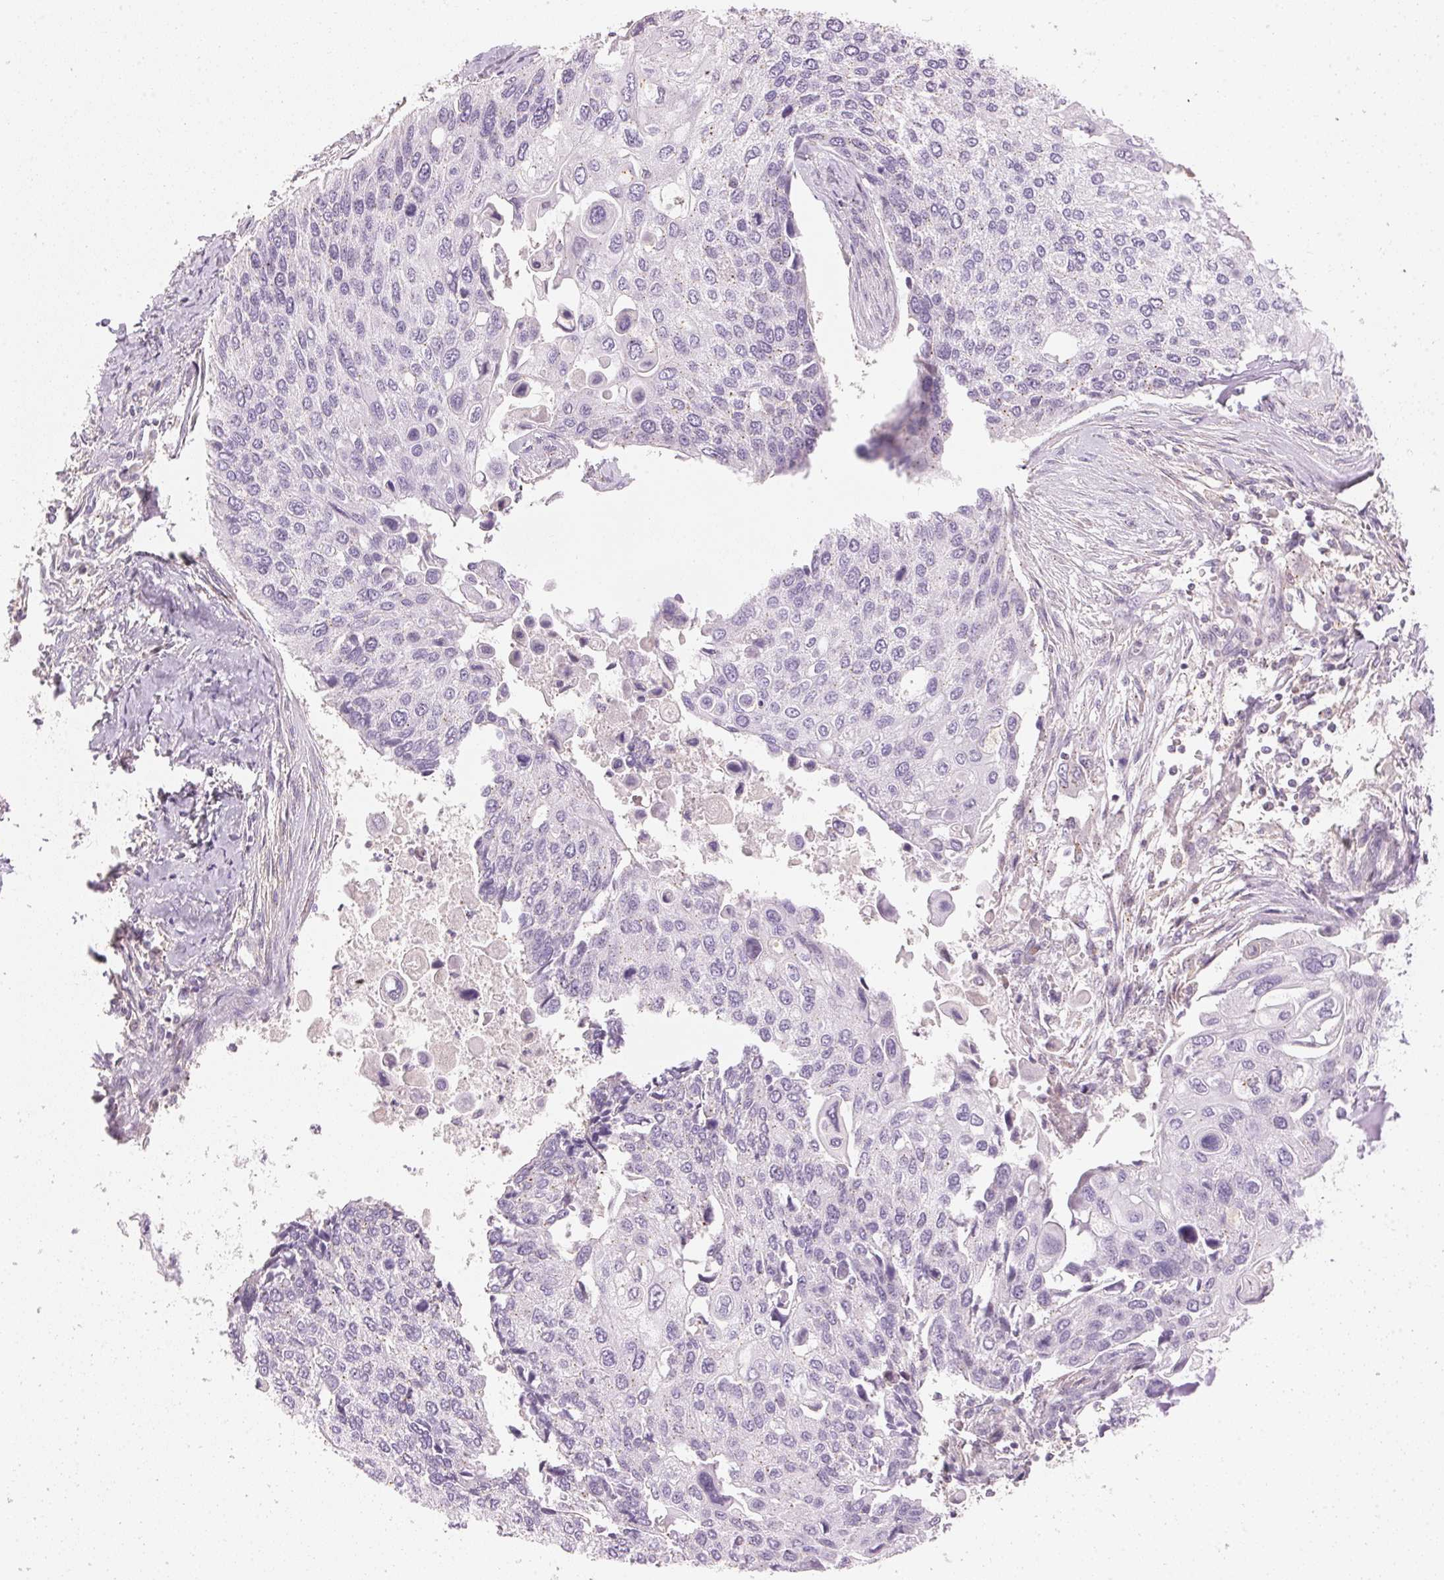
{"staining": {"intensity": "negative", "quantity": "none", "location": "none"}, "tissue": "lung cancer", "cell_type": "Tumor cells", "image_type": "cancer", "snomed": [{"axis": "morphology", "description": "Squamous cell carcinoma, NOS"}, {"axis": "morphology", "description": "Squamous cell carcinoma, metastatic, NOS"}, {"axis": "topography", "description": "Lung"}], "caption": "This is an immunohistochemistry (IHC) micrograph of lung cancer. There is no expression in tumor cells.", "gene": "HOXB13", "patient": {"sex": "male", "age": 63}}